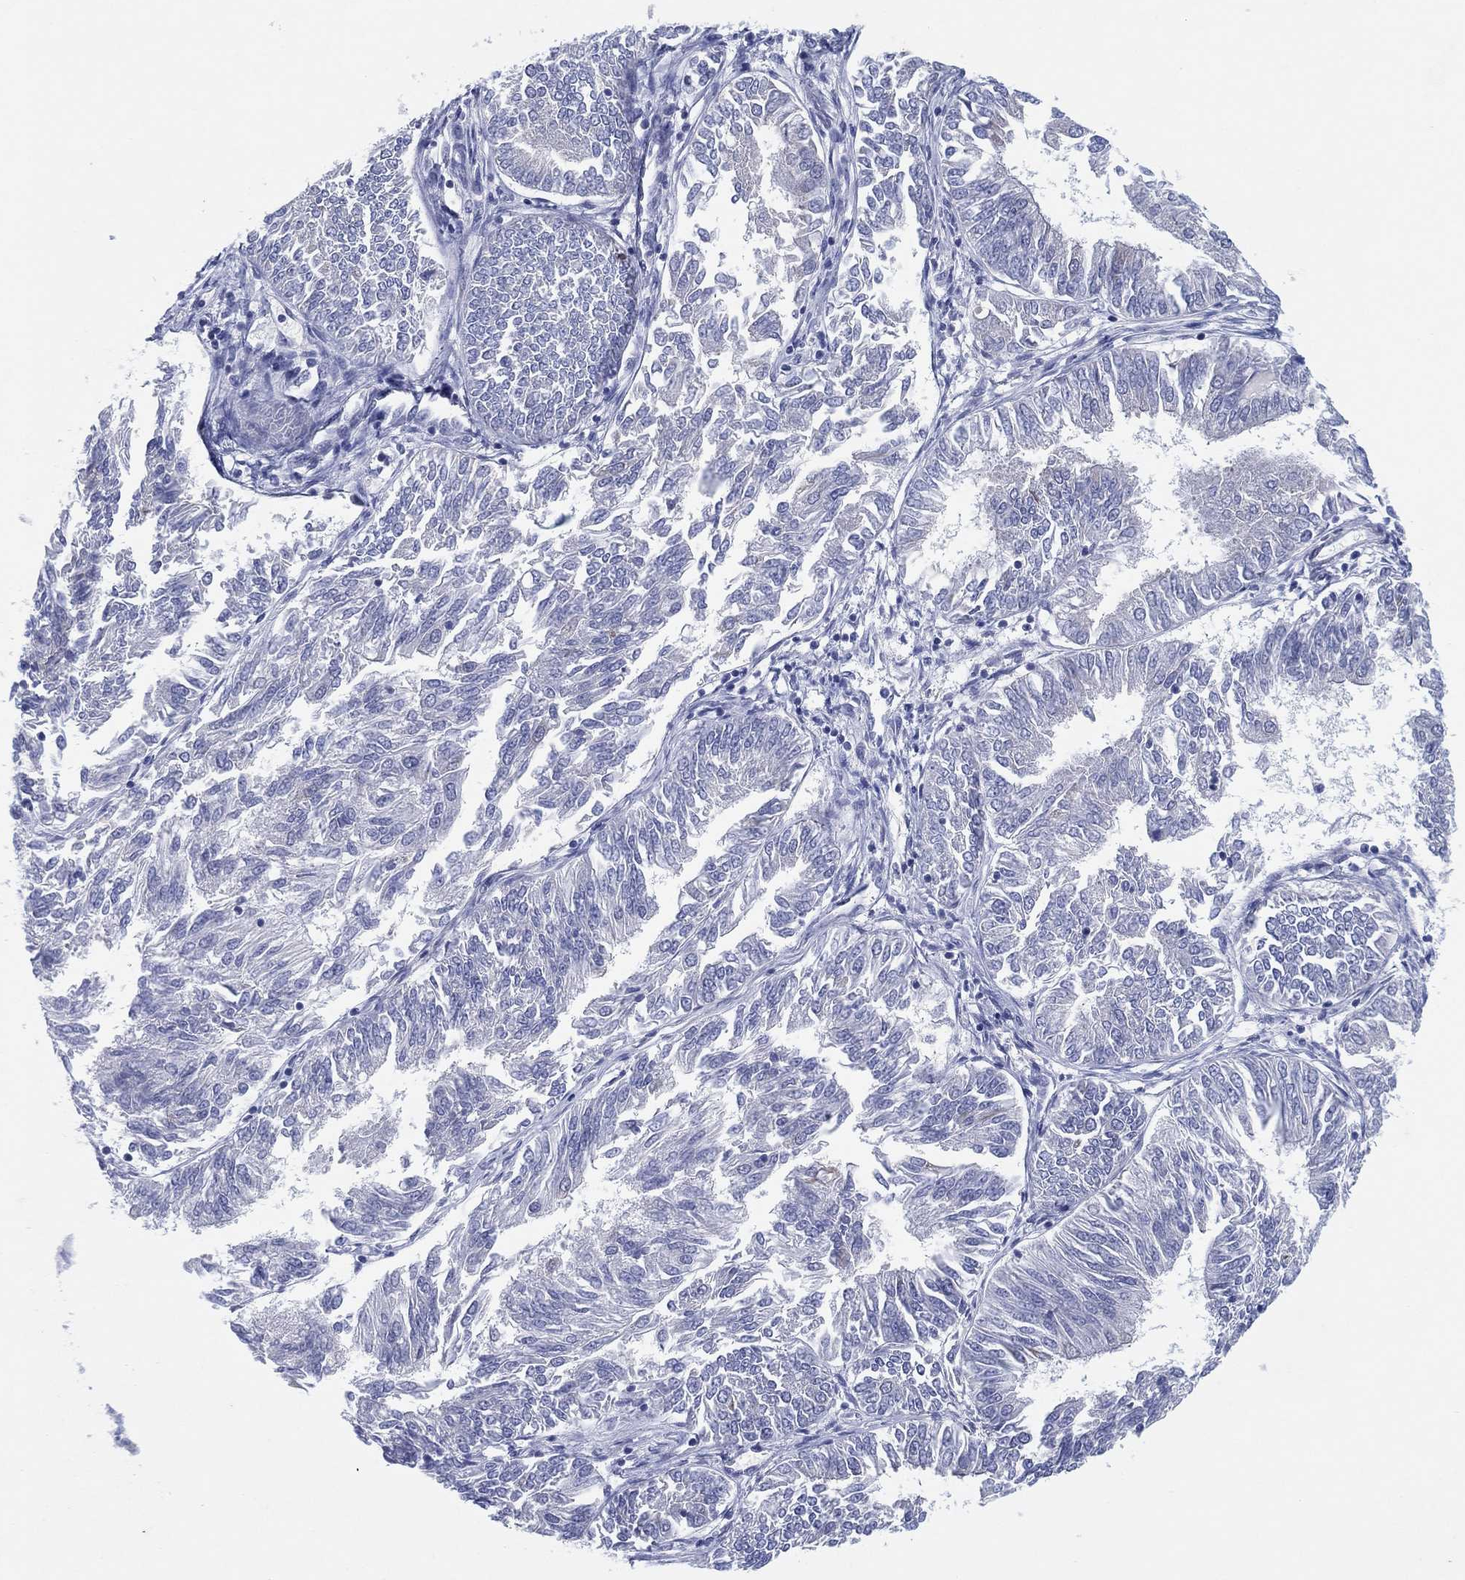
{"staining": {"intensity": "negative", "quantity": "none", "location": "none"}, "tissue": "endometrial cancer", "cell_type": "Tumor cells", "image_type": "cancer", "snomed": [{"axis": "morphology", "description": "Adenocarcinoma, NOS"}, {"axis": "topography", "description": "Endometrium"}], "caption": "This is an immunohistochemistry image of human endometrial cancer (adenocarcinoma). There is no positivity in tumor cells.", "gene": "HEATR4", "patient": {"sex": "female", "age": 58}}